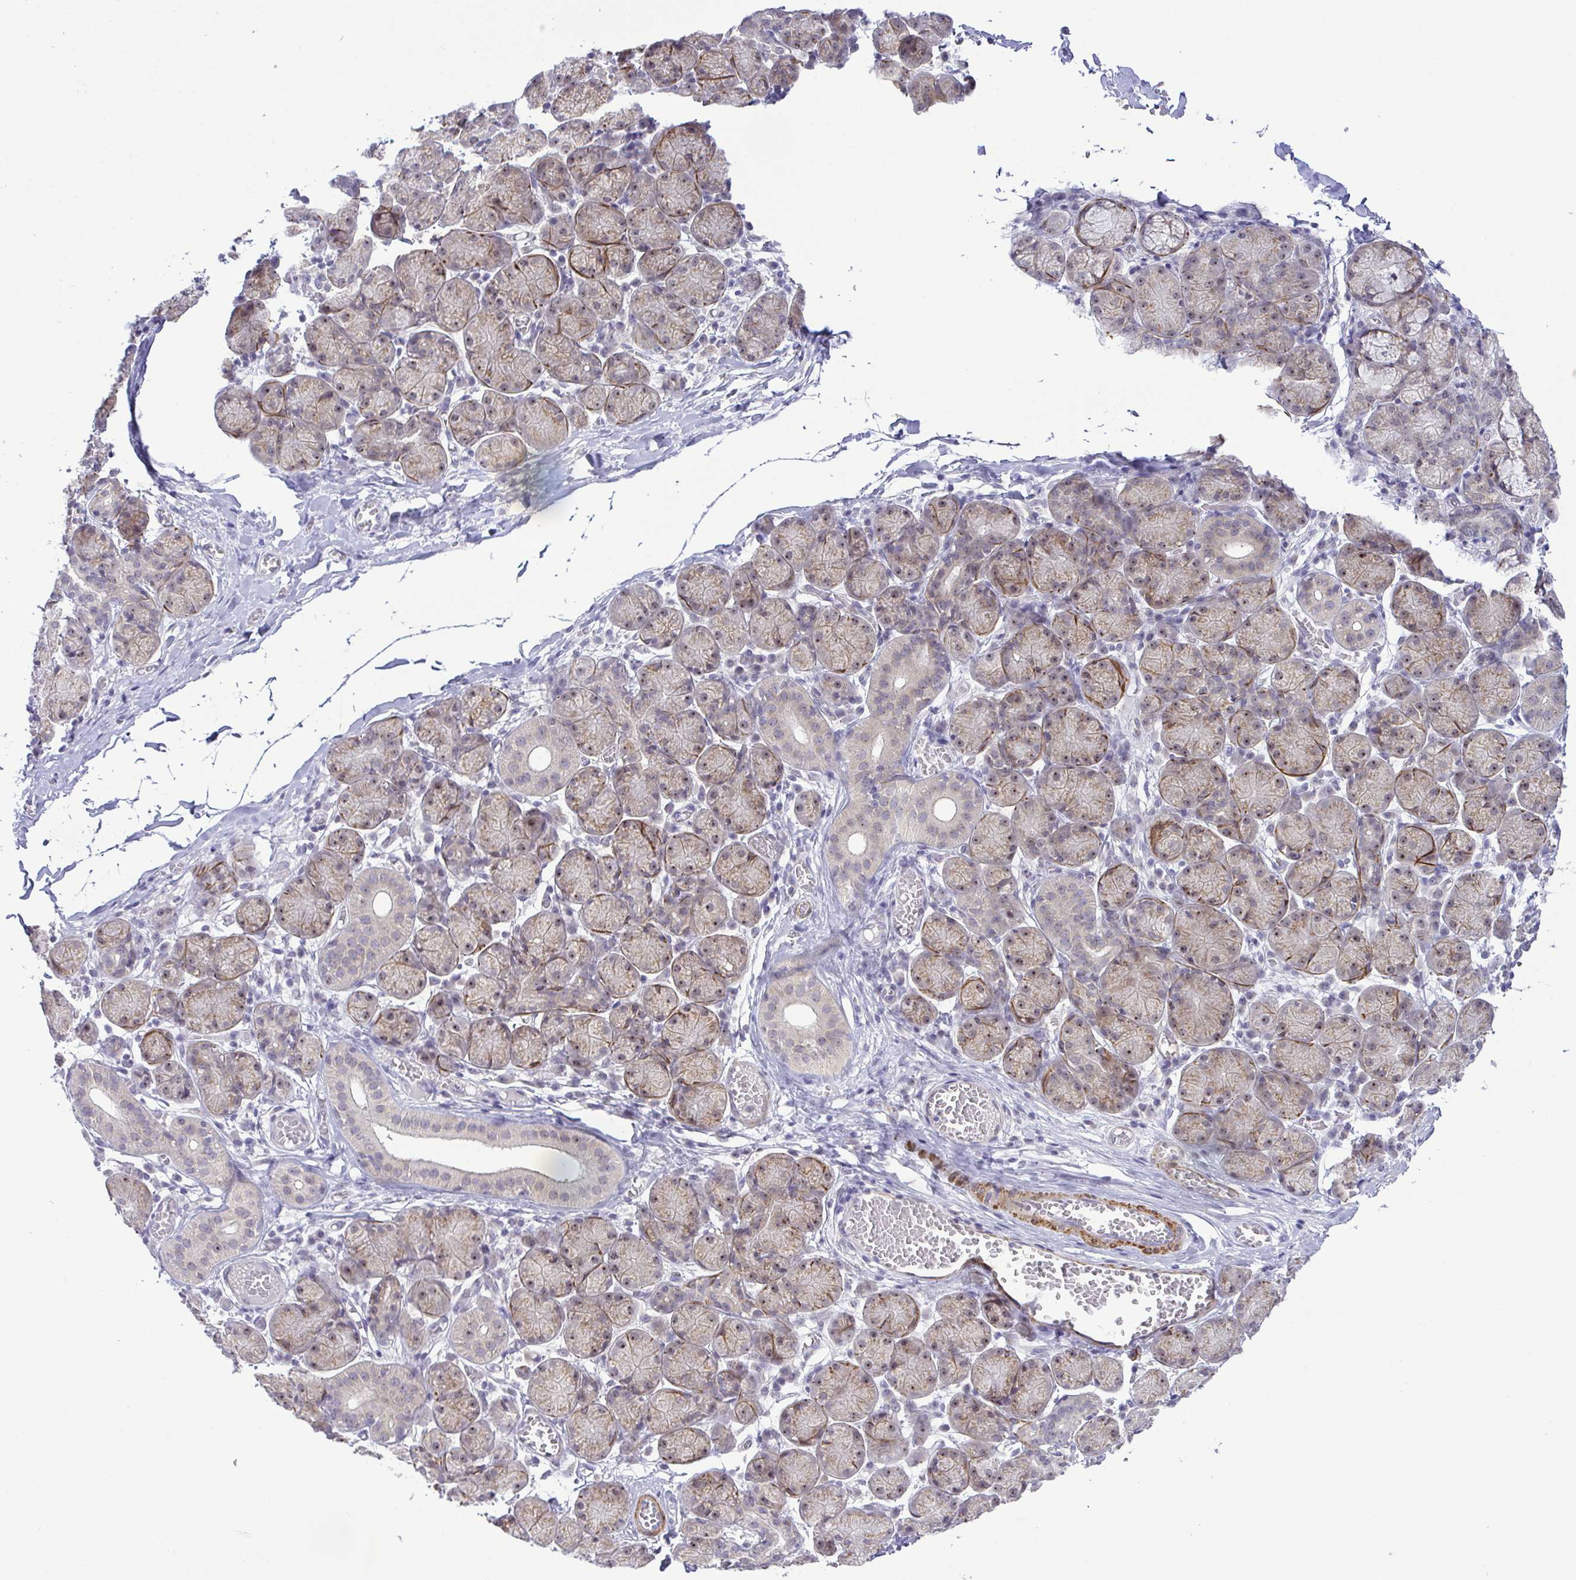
{"staining": {"intensity": "weak", "quantity": "25%-75%", "location": "cytoplasmic/membranous,nuclear"}, "tissue": "salivary gland", "cell_type": "Glandular cells", "image_type": "normal", "snomed": [{"axis": "morphology", "description": "Normal tissue, NOS"}, {"axis": "topography", "description": "Salivary gland"}], "caption": "Human salivary gland stained with a brown dye shows weak cytoplasmic/membranous,nuclear positive staining in approximately 25%-75% of glandular cells.", "gene": "RSL24D1", "patient": {"sex": "female", "age": 24}}